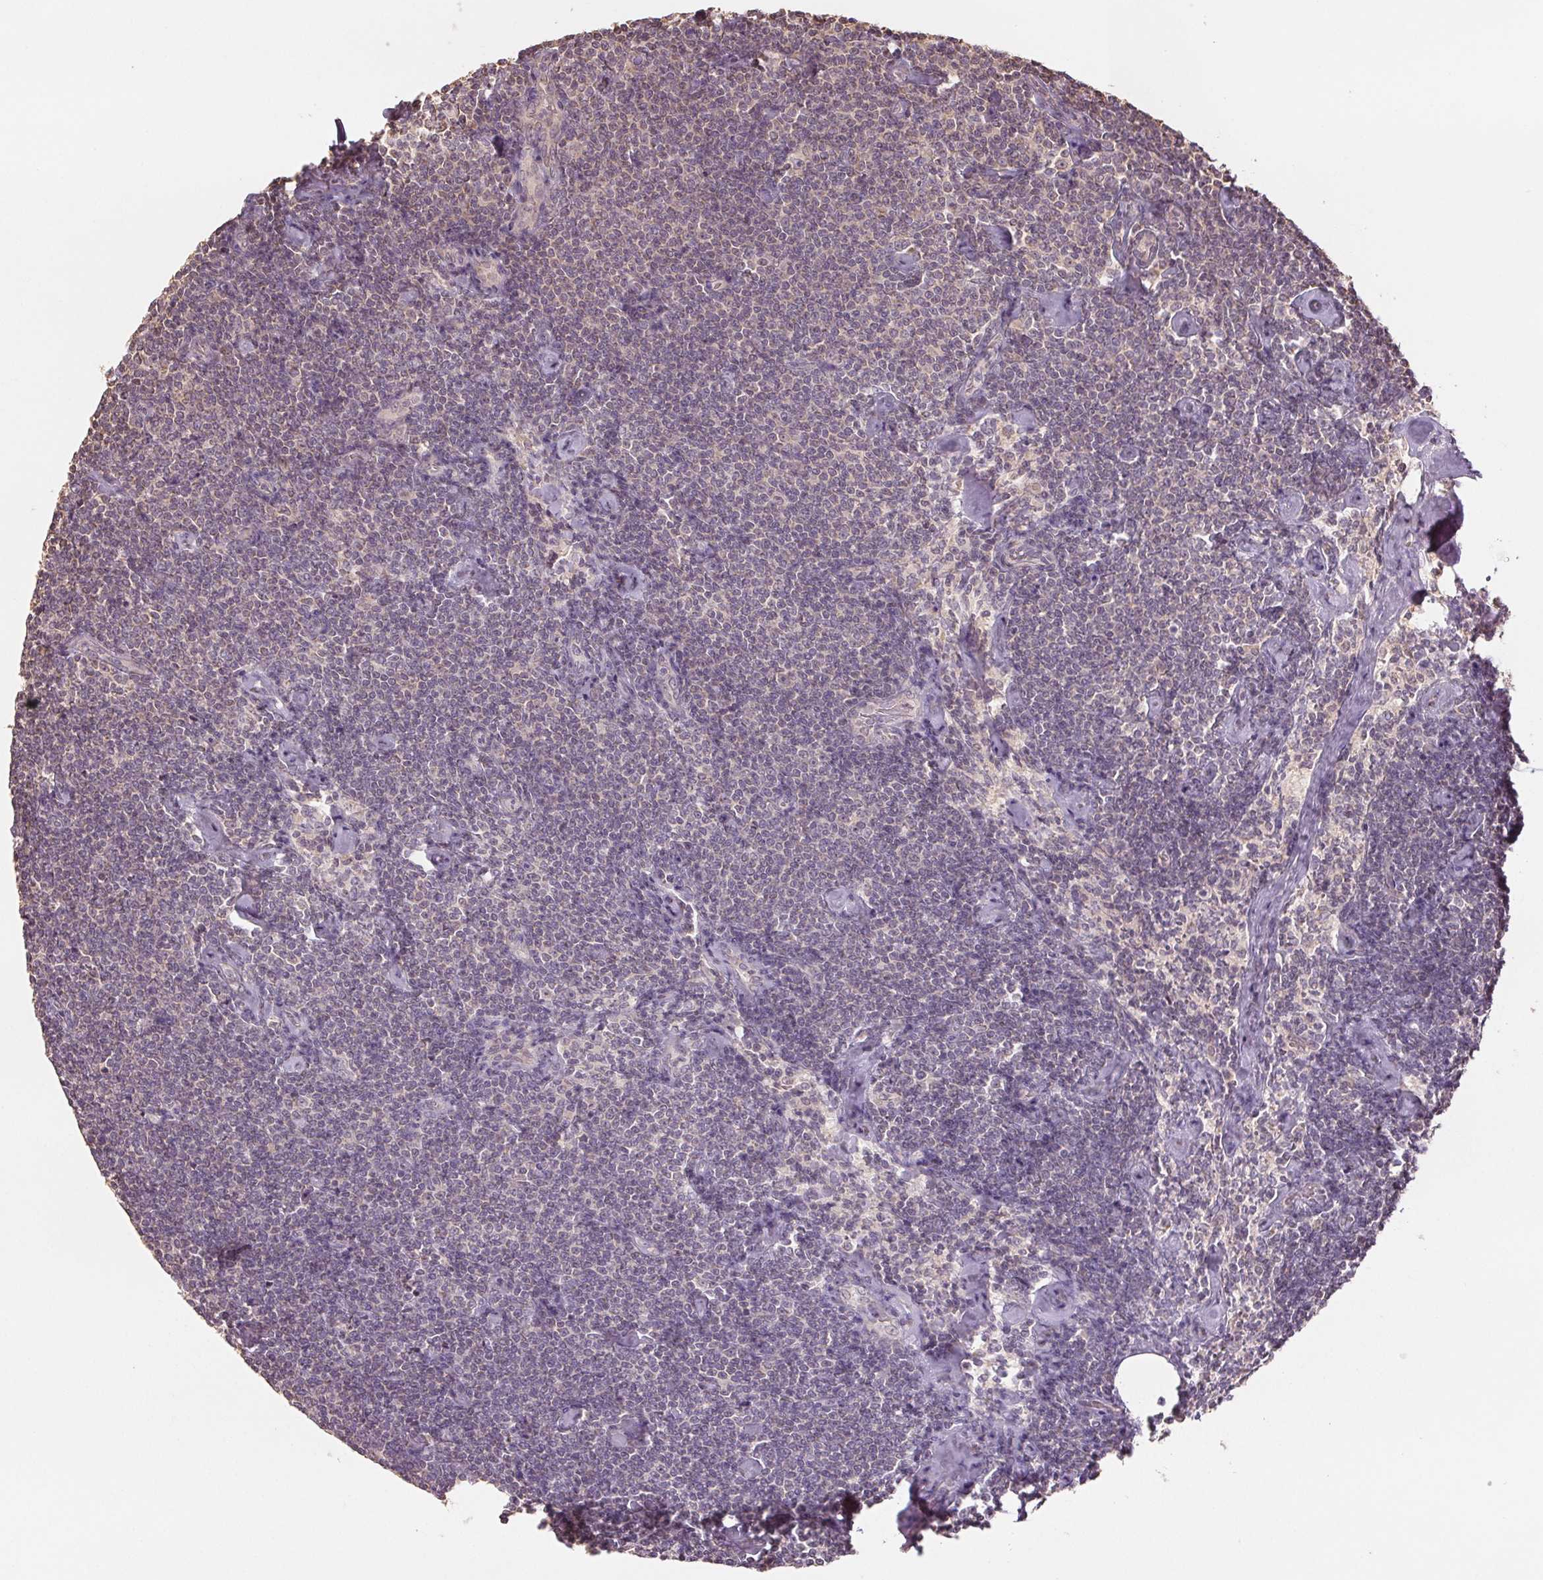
{"staining": {"intensity": "negative", "quantity": "none", "location": "none"}, "tissue": "lymphoma", "cell_type": "Tumor cells", "image_type": "cancer", "snomed": [{"axis": "morphology", "description": "Malignant lymphoma, non-Hodgkin's type, Low grade"}, {"axis": "topography", "description": "Lymph node"}], "caption": "Immunohistochemical staining of lymphoma displays no significant positivity in tumor cells.", "gene": "COX14", "patient": {"sex": "male", "age": 81}}